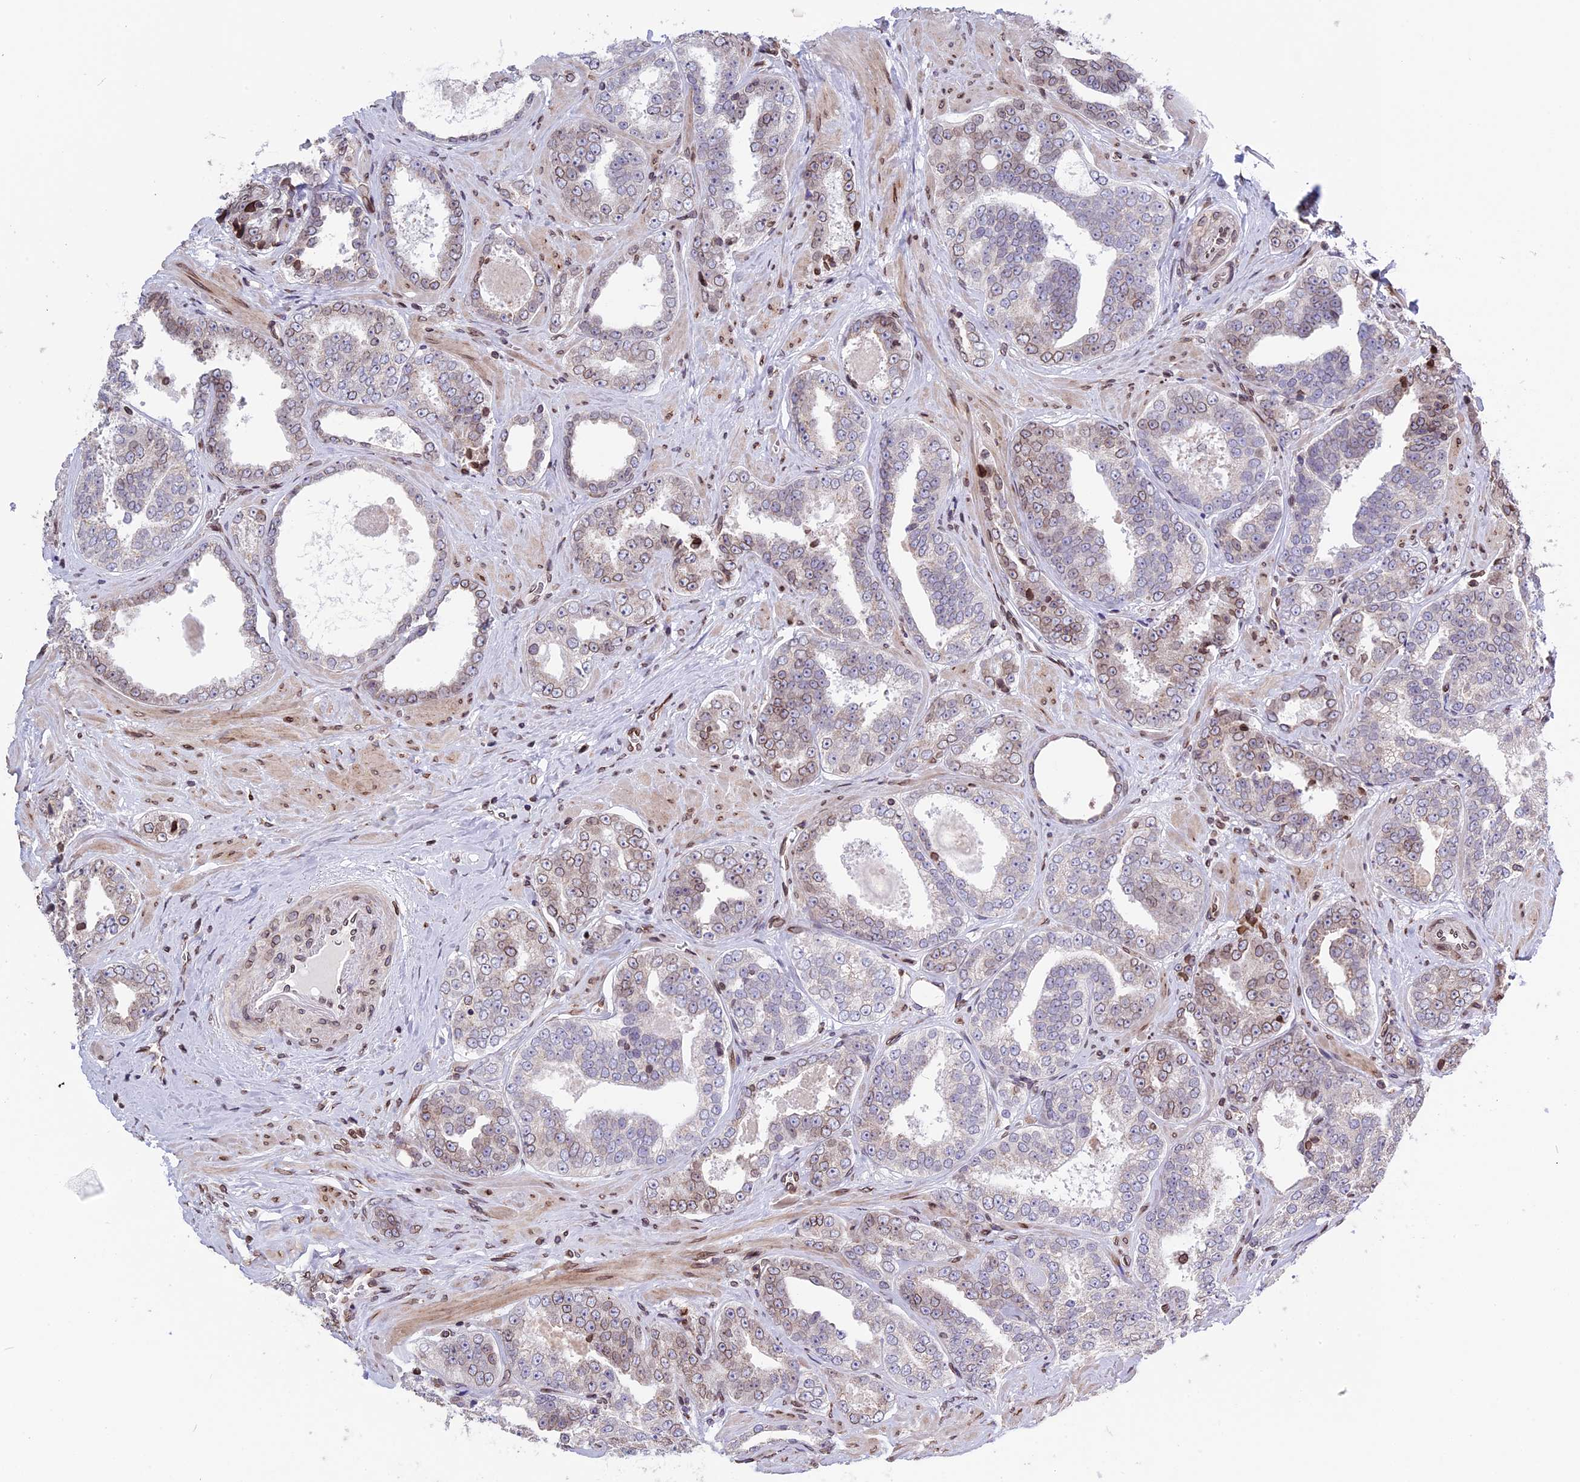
{"staining": {"intensity": "weak", "quantity": "25%-75%", "location": "cytoplasmic/membranous,nuclear"}, "tissue": "prostate cancer", "cell_type": "Tumor cells", "image_type": "cancer", "snomed": [{"axis": "morphology", "description": "Adenocarcinoma, High grade"}, {"axis": "topography", "description": "Prostate"}], "caption": "Immunohistochemistry micrograph of neoplastic tissue: prostate cancer stained using immunohistochemistry exhibits low levels of weak protein expression localized specifically in the cytoplasmic/membranous and nuclear of tumor cells, appearing as a cytoplasmic/membranous and nuclear brown color.", "gene": "PTCHD4", "patient": {"sex": "male", "age": 67}}